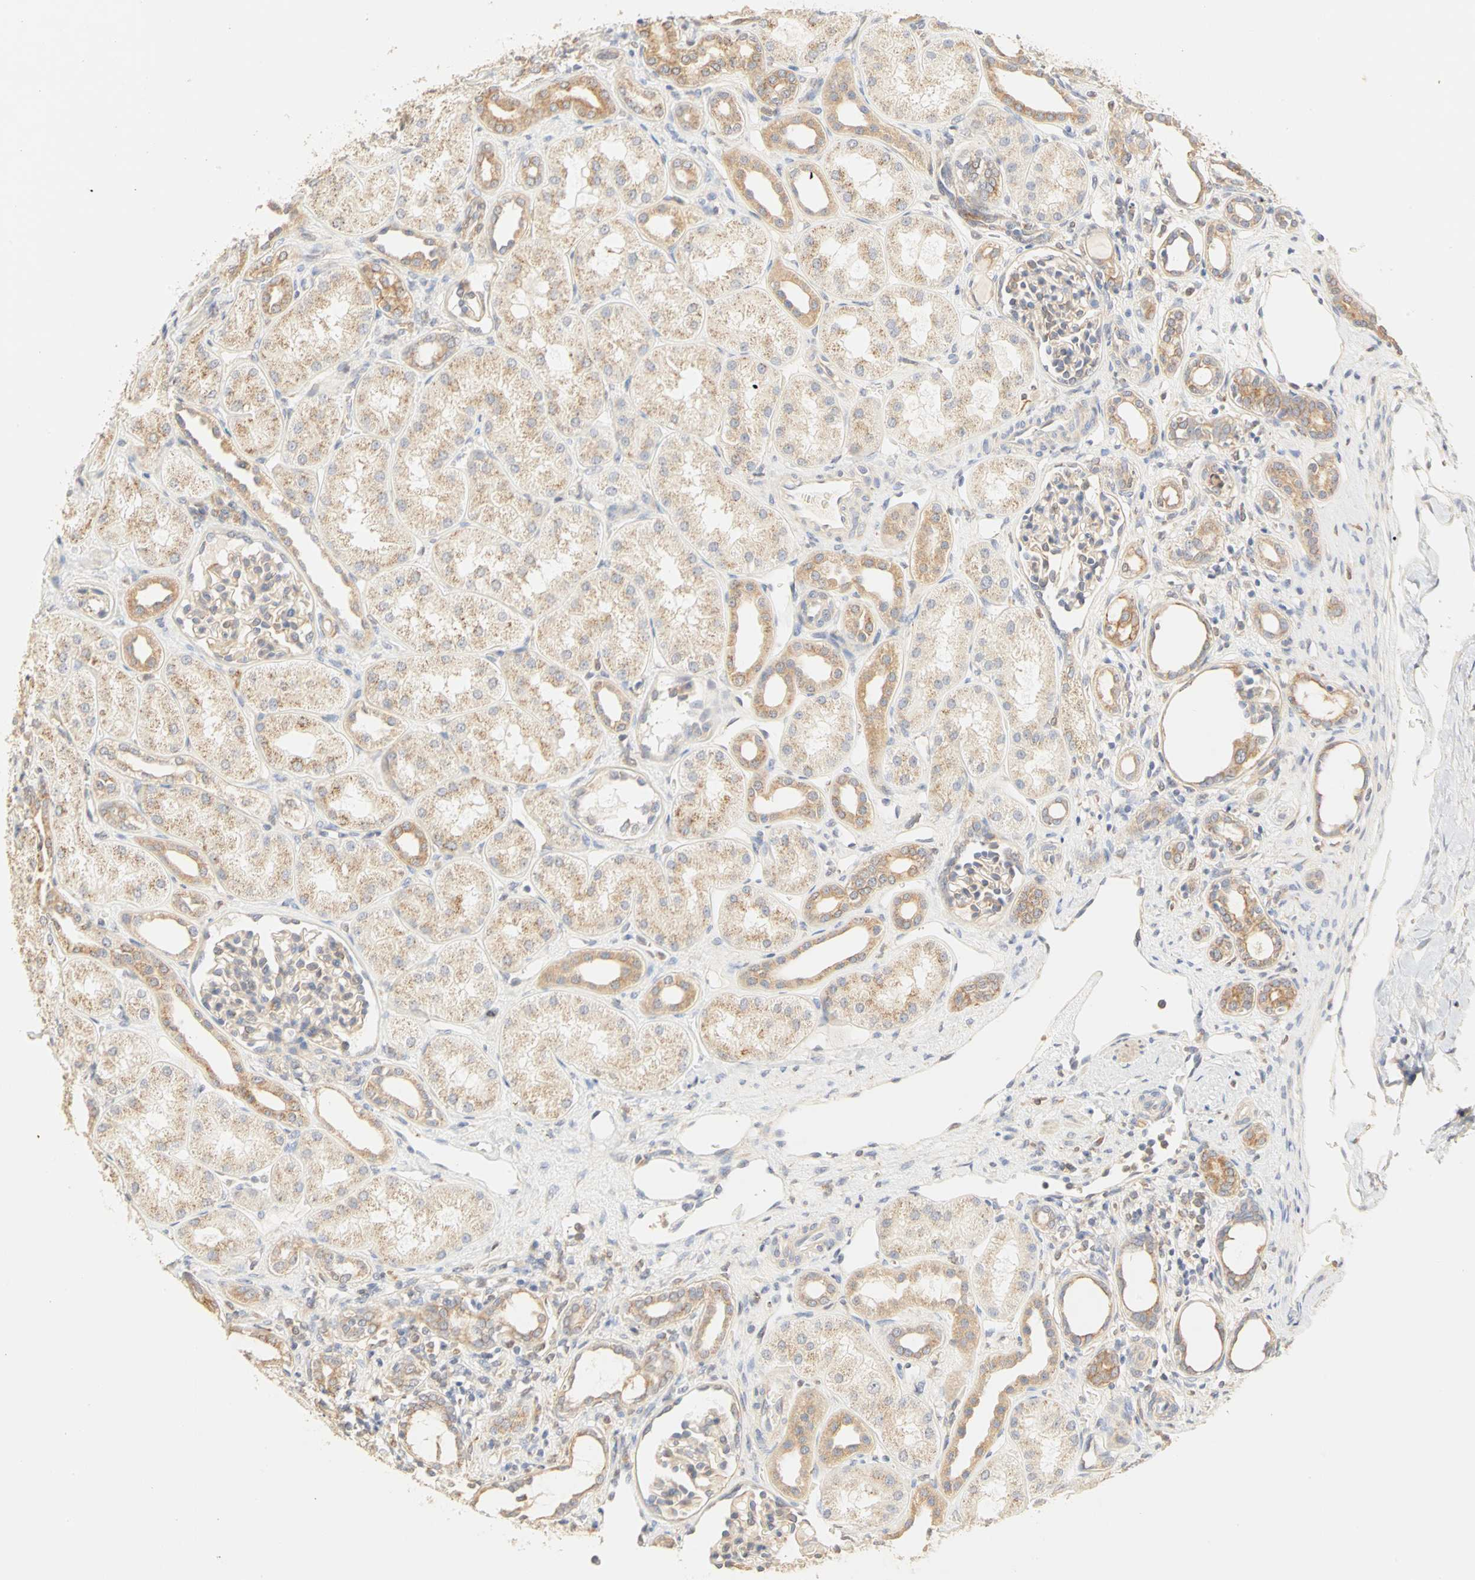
{"staining": {"intensity": "moderate", "quantity": ">75%", "location": "cytoplasmic/membranous"}, "tissue": "kidney", "cell_type": "Cells in glomeruli", "image_type": "normal", "snomed": [{"axis": "morphology", "description": "Normal tissue, NOS"}, {"axis": "topography", "description": "Kidney"}], "caption": "Brown immunohistochemical staining in benign kidney shows moderate cytoplasmic/membranous staining in approximately >75% of cells in glomeruli. Immunohistochemistry stains the protein in brown and the nuclei are stained blue.", "gene": "GNRH2", "patient": {"sex": "male", "age": 7}}